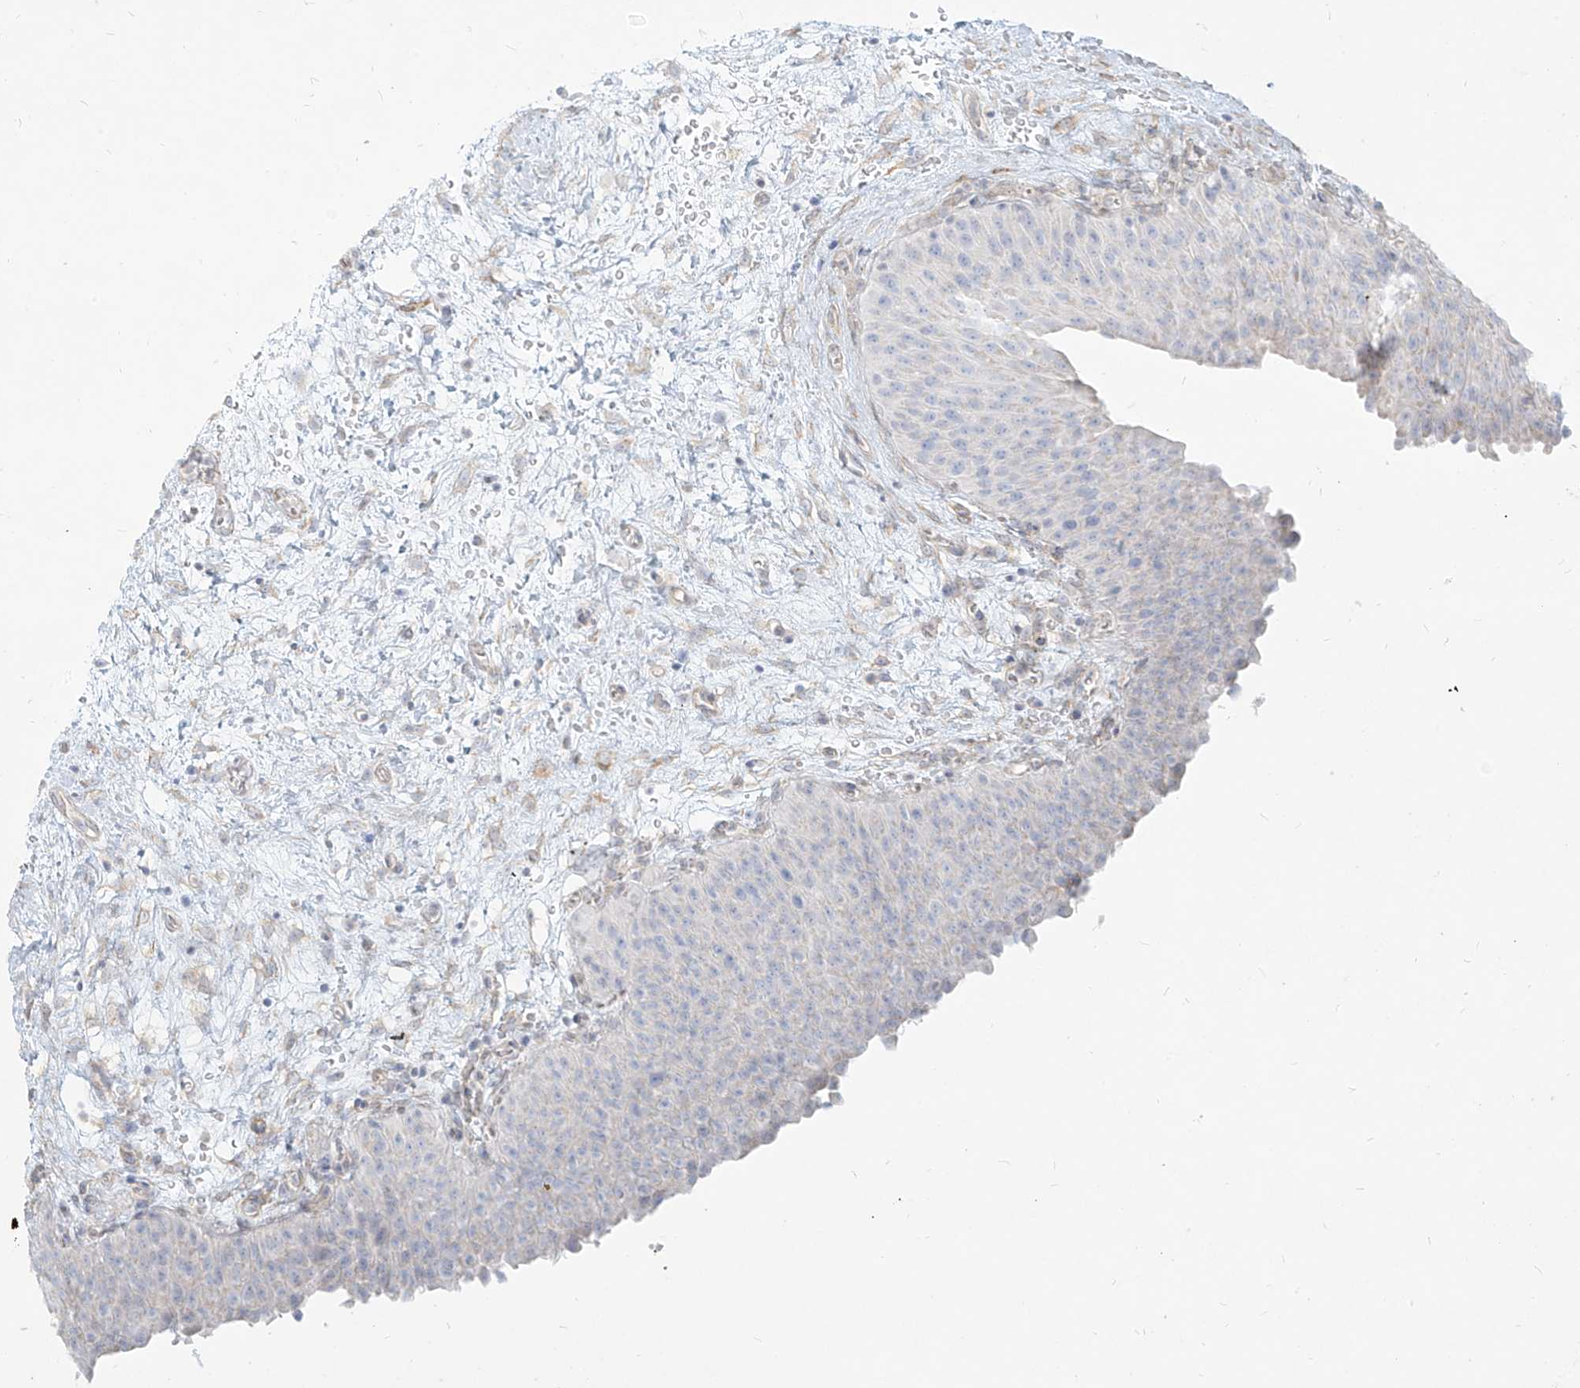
{"staining": {"intensity": "negative", "quantity": "none", "location": "none"}, "tissue": "urinary bladder", "cell_type": "Urothelial cells", "image_type": "normal", "snomed": [{"axis": "morphology", "description": "Normal tissue, NOS"}, {"axis": "morphology", "description": "Dysplasia, NOS"}, {"axis": "topography", "description": "Urinary bladder"}], "caption": "The image exhibits no staining of urothelial cells in unremarkable urinary bladder. The staining is performed using DAB (3,3'-diaminobenzidine) brown chromogen with nuclei counter-stained in using hematoxylin.", "gene": "ITPKB", "patient": {"sex": "male", "age": 35}}